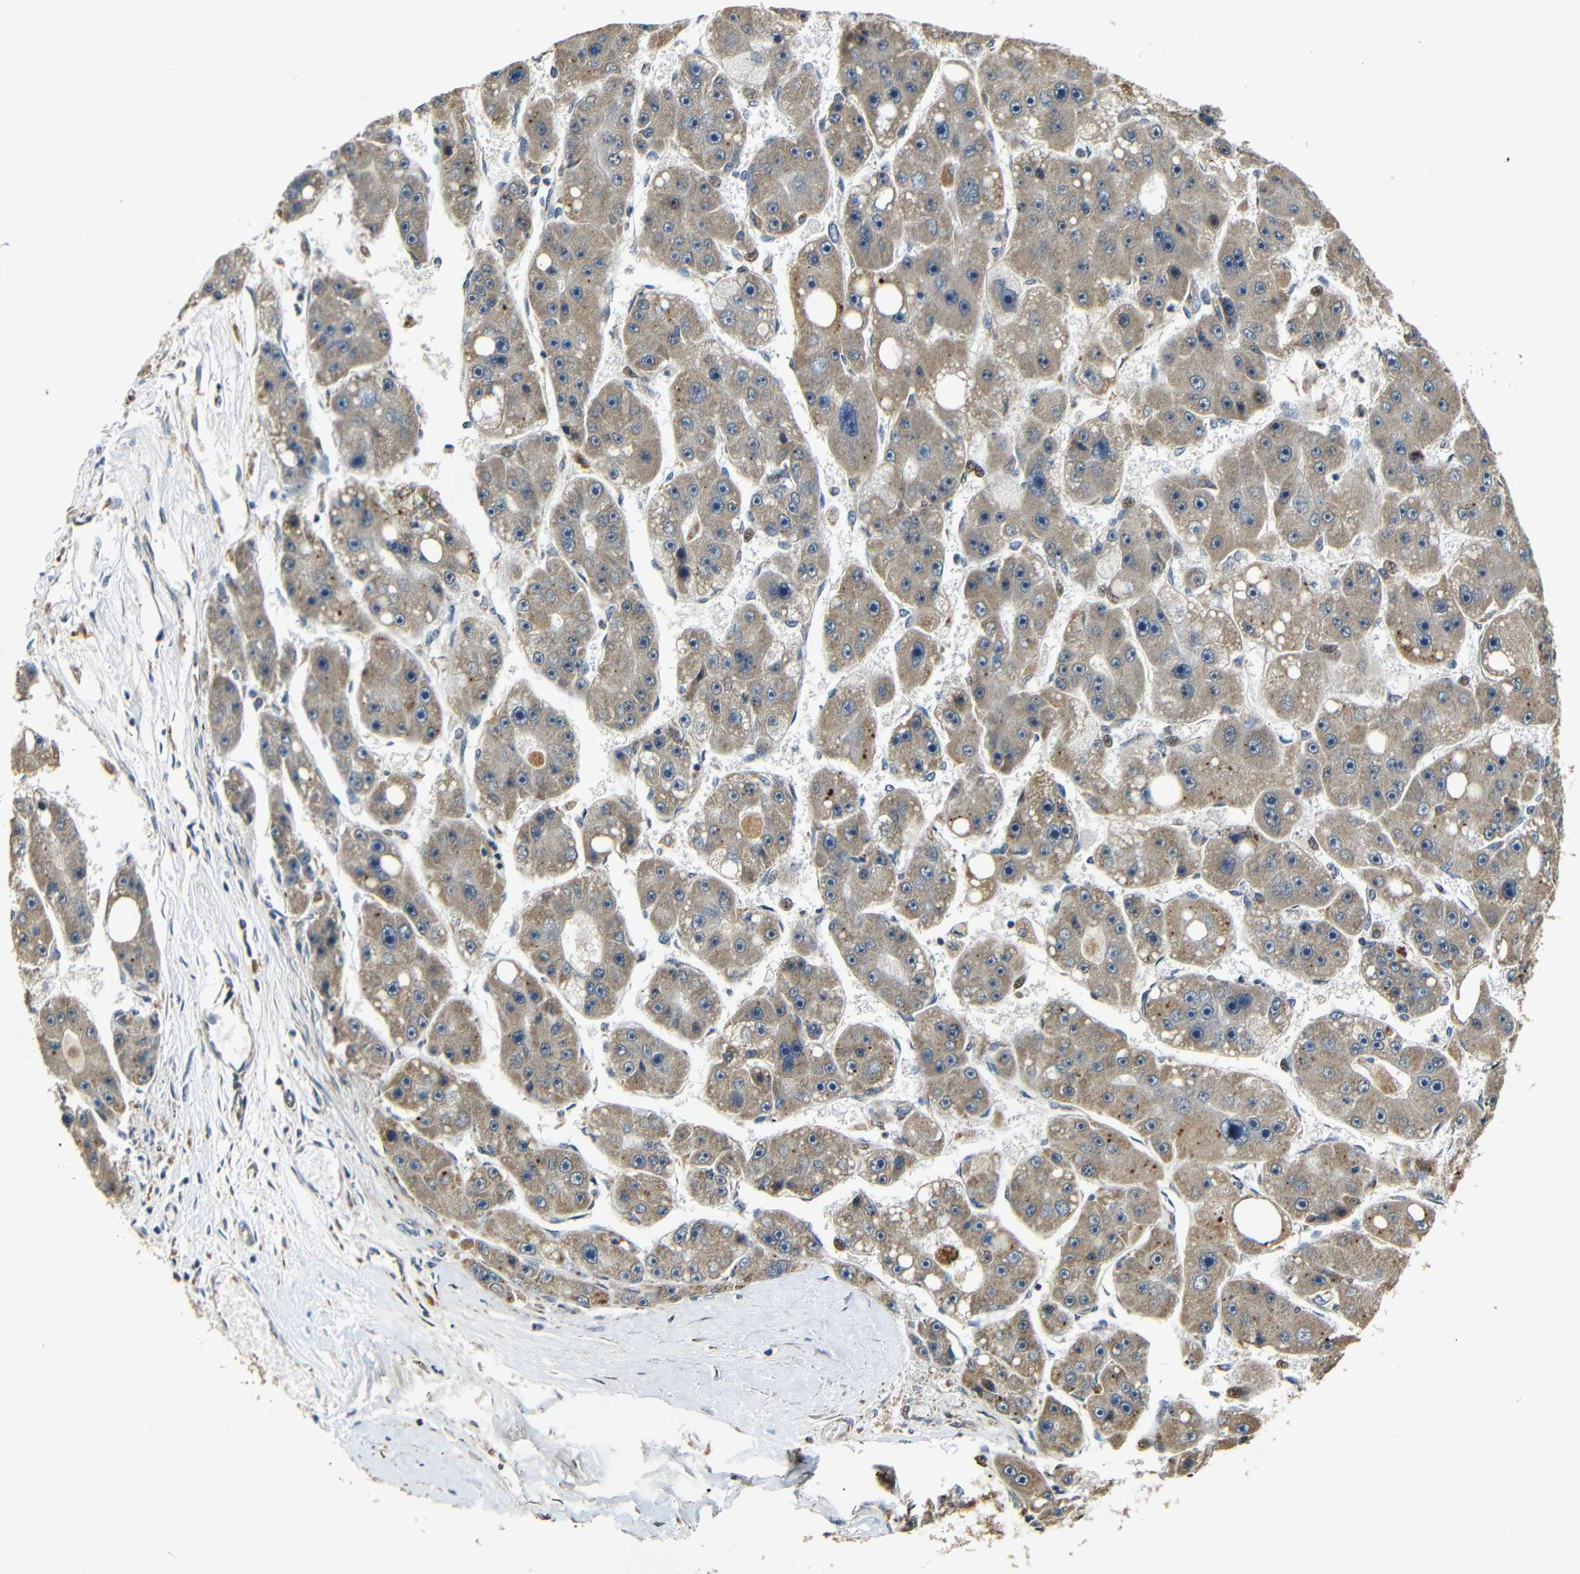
{"staining": {"intensity": "moderate", "quantity": ">75%", "location": "cytoplasmic/membranous"}, "tissue": "liver cancer", "cell_type": "Tumor cells", "image_type": "cancer", "snomed": [{"axis": "morphology", "description": "Carcinoma, Hepatocellular, NOS"}, {"axis": "topography", "description": "Liver"}], "caption": "Immunohistochemical staining of human liver cancer exhibits medium levels of moderate cytoplasmic/membranous expression in approximately >75% of tumor cells. (Stains: DAB (3,3'-diaminobenzidine) in brown, nuclei in blue, Microscopy: brightfield microscopy at high magnification).", "gene": "KAZALD1", "patient": {"sex": "female", "age": 61}}